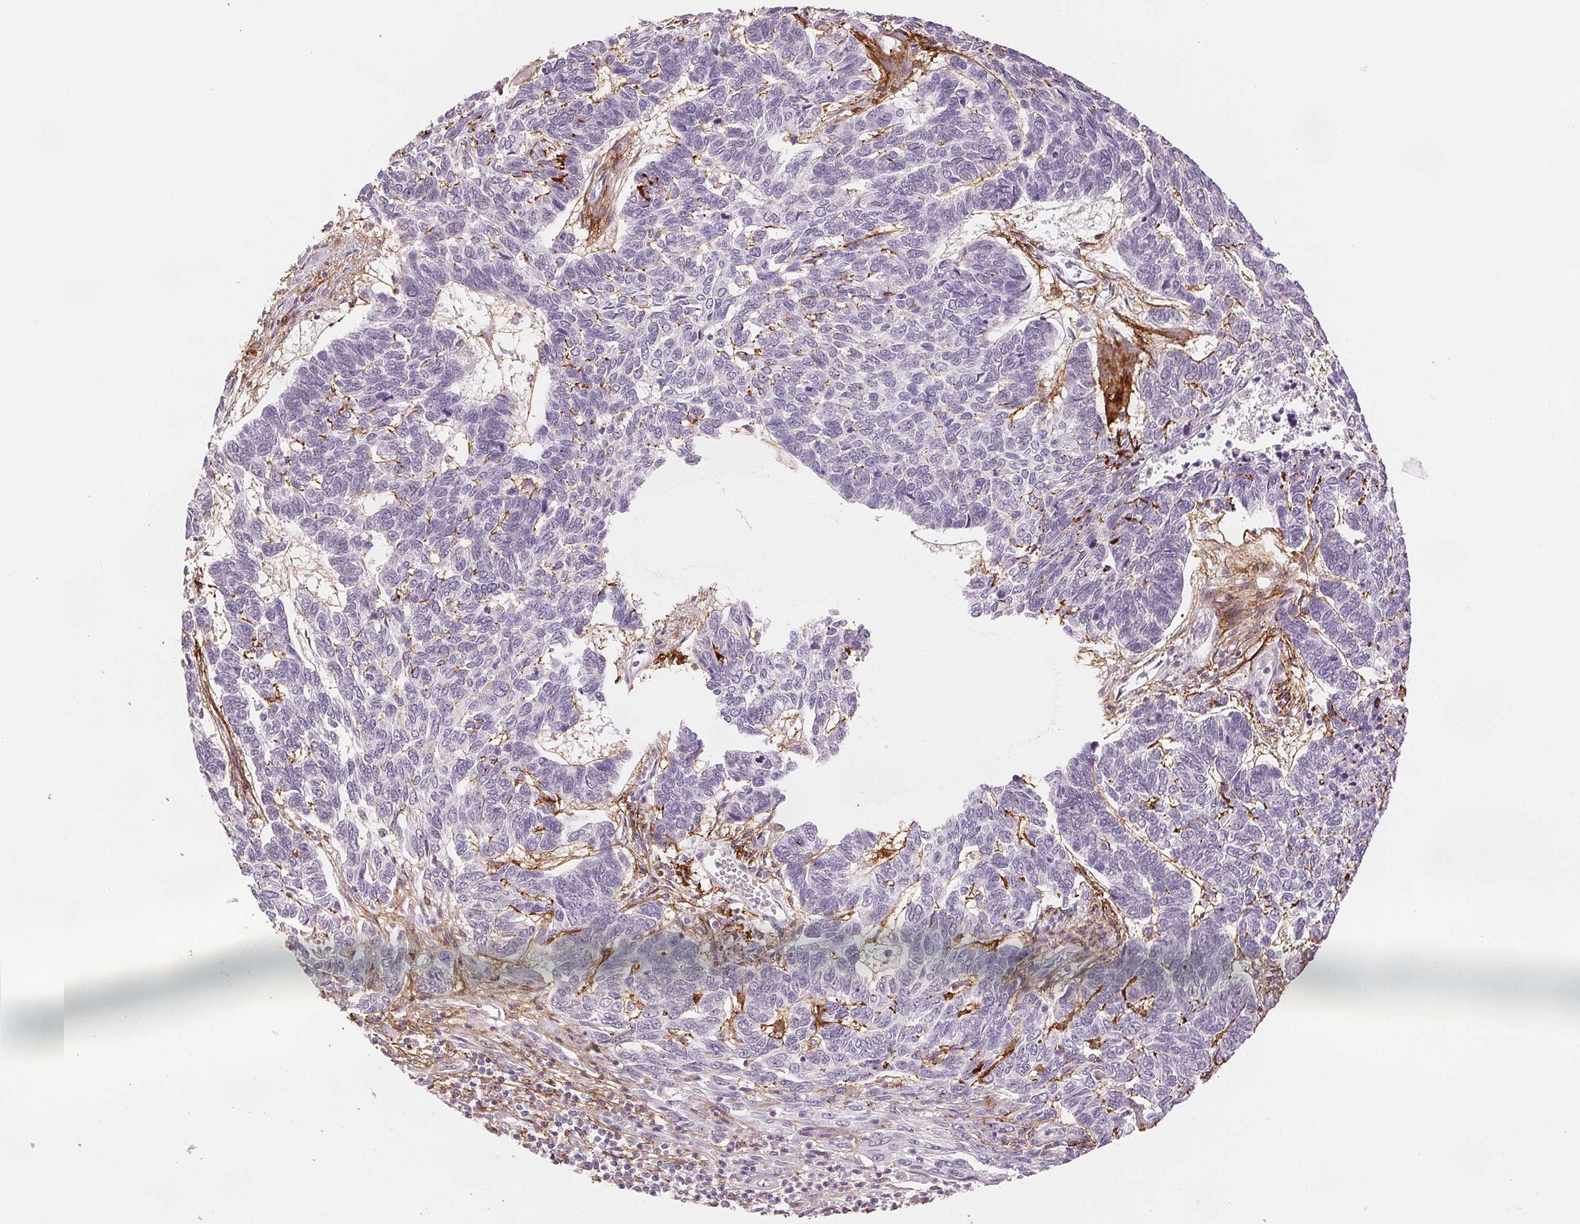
{"staining": {"intensity": "negative", "quantity": "none", "location": "none"}, "tissue": "skin cancer", "cell_type": "Tumor cells", "image_type": "cancer", "snomed": [{"axis": "morphology", "description": "Basal cell carcinoma"}, {"axis": "topography", "description": "Skin"}], "caption": "Skin cancer was stained to show a protein in brown. There is no significant positivity in tumor cells.", "gene": "FBN1", "patient": {"sex": "female", "age": 65}}